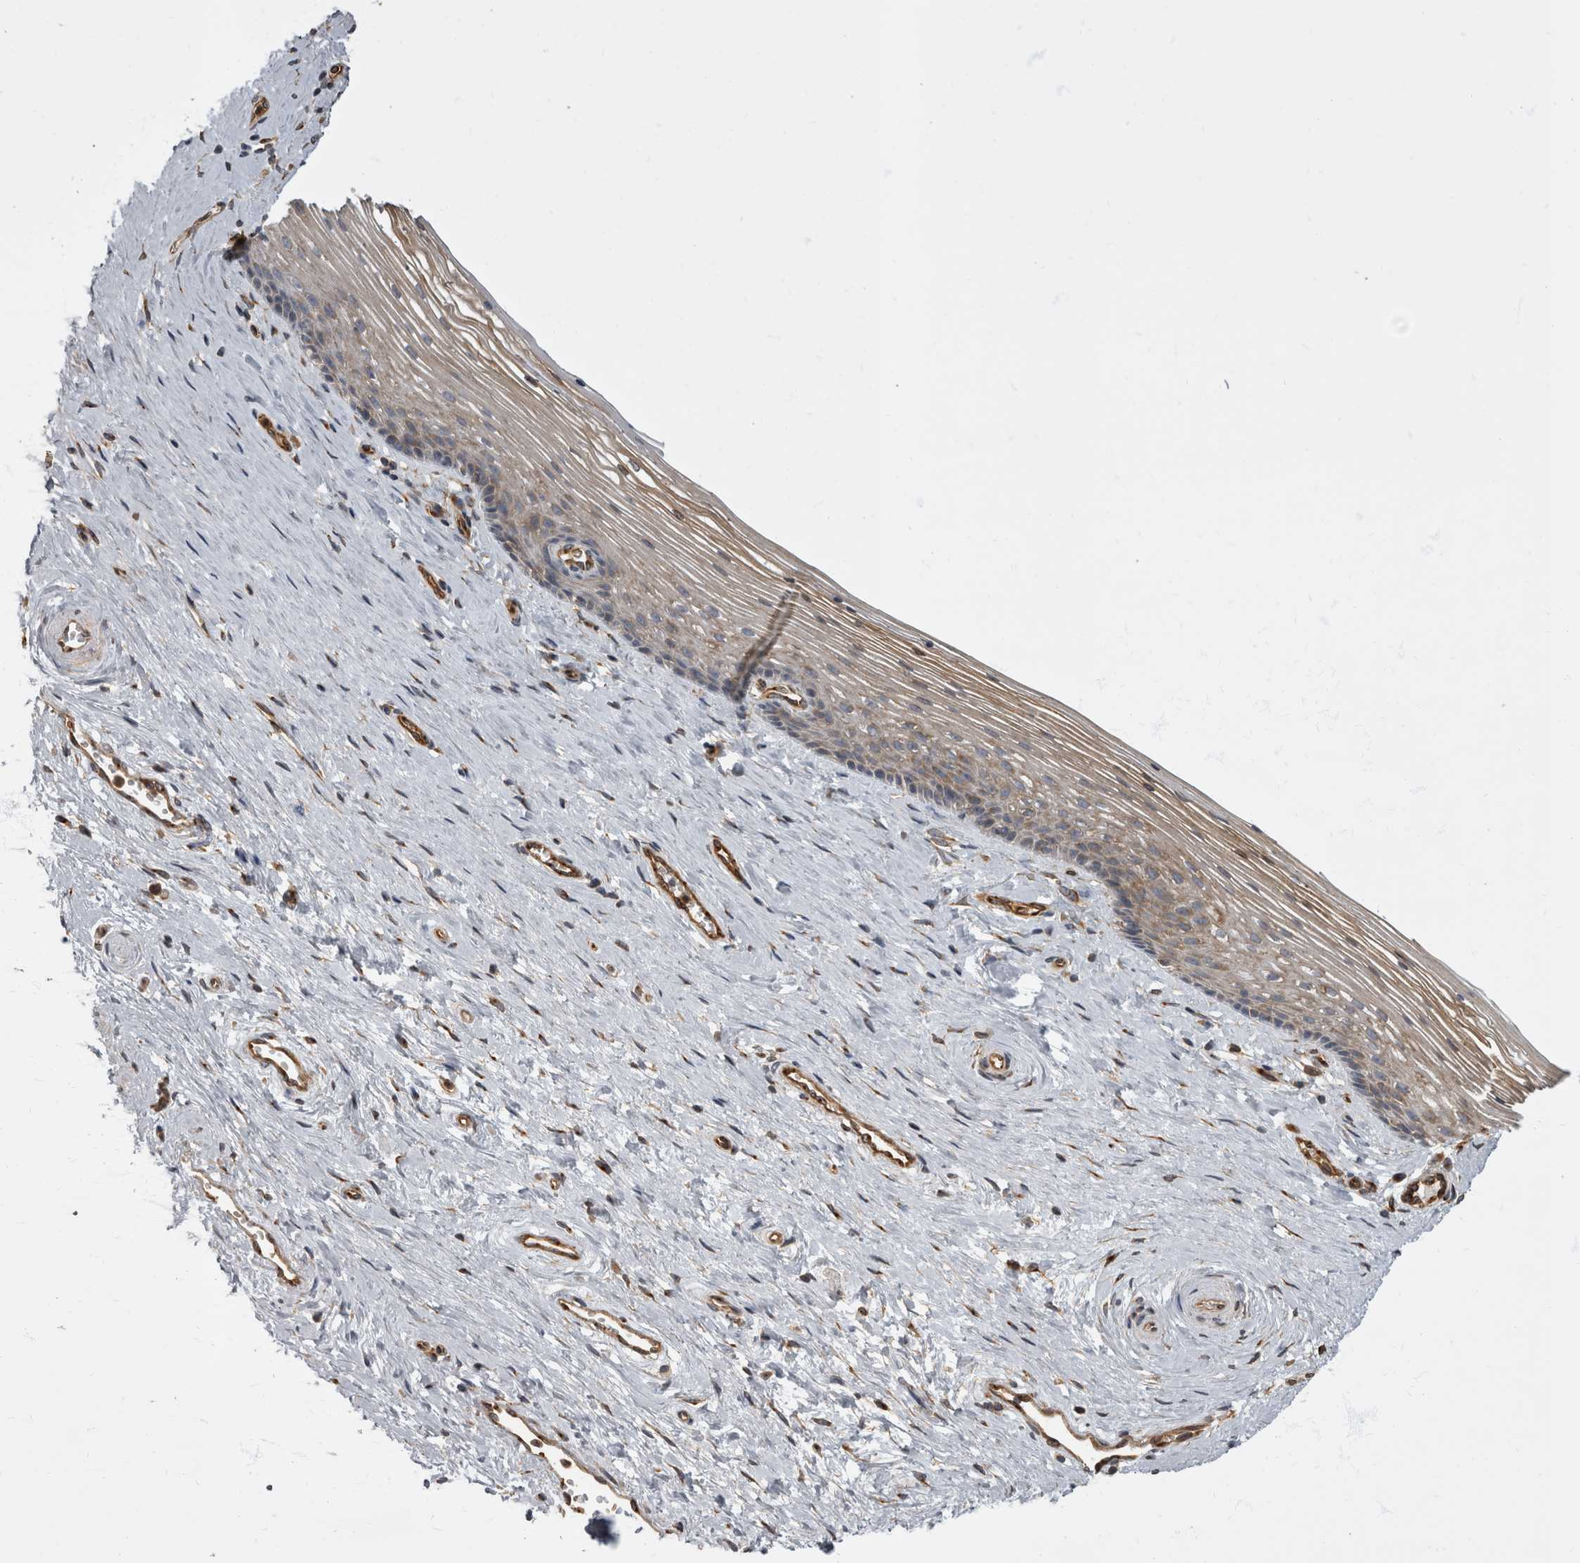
{"staining": {"intensity": "moderate", "quantity": ">75%", "location": "cytoplasmic/membranous"}, "tissue": "vagina", "cell_type": "Squamous epithelial cells", "image_type": "normal", "snomed": [{"axis": "morphology", "description": "Normal tissue, NOS"}, {"axis": "topography", "description": "Vagina"}], "caption": "Brown immunohistochemical staining in benign human vagina shows moderate cytoplasmic/membranous positivity in about >75% of squamous epithelial cells.", "gene": "HOOK3", "patient": {"sex": "female", "age": 46}}